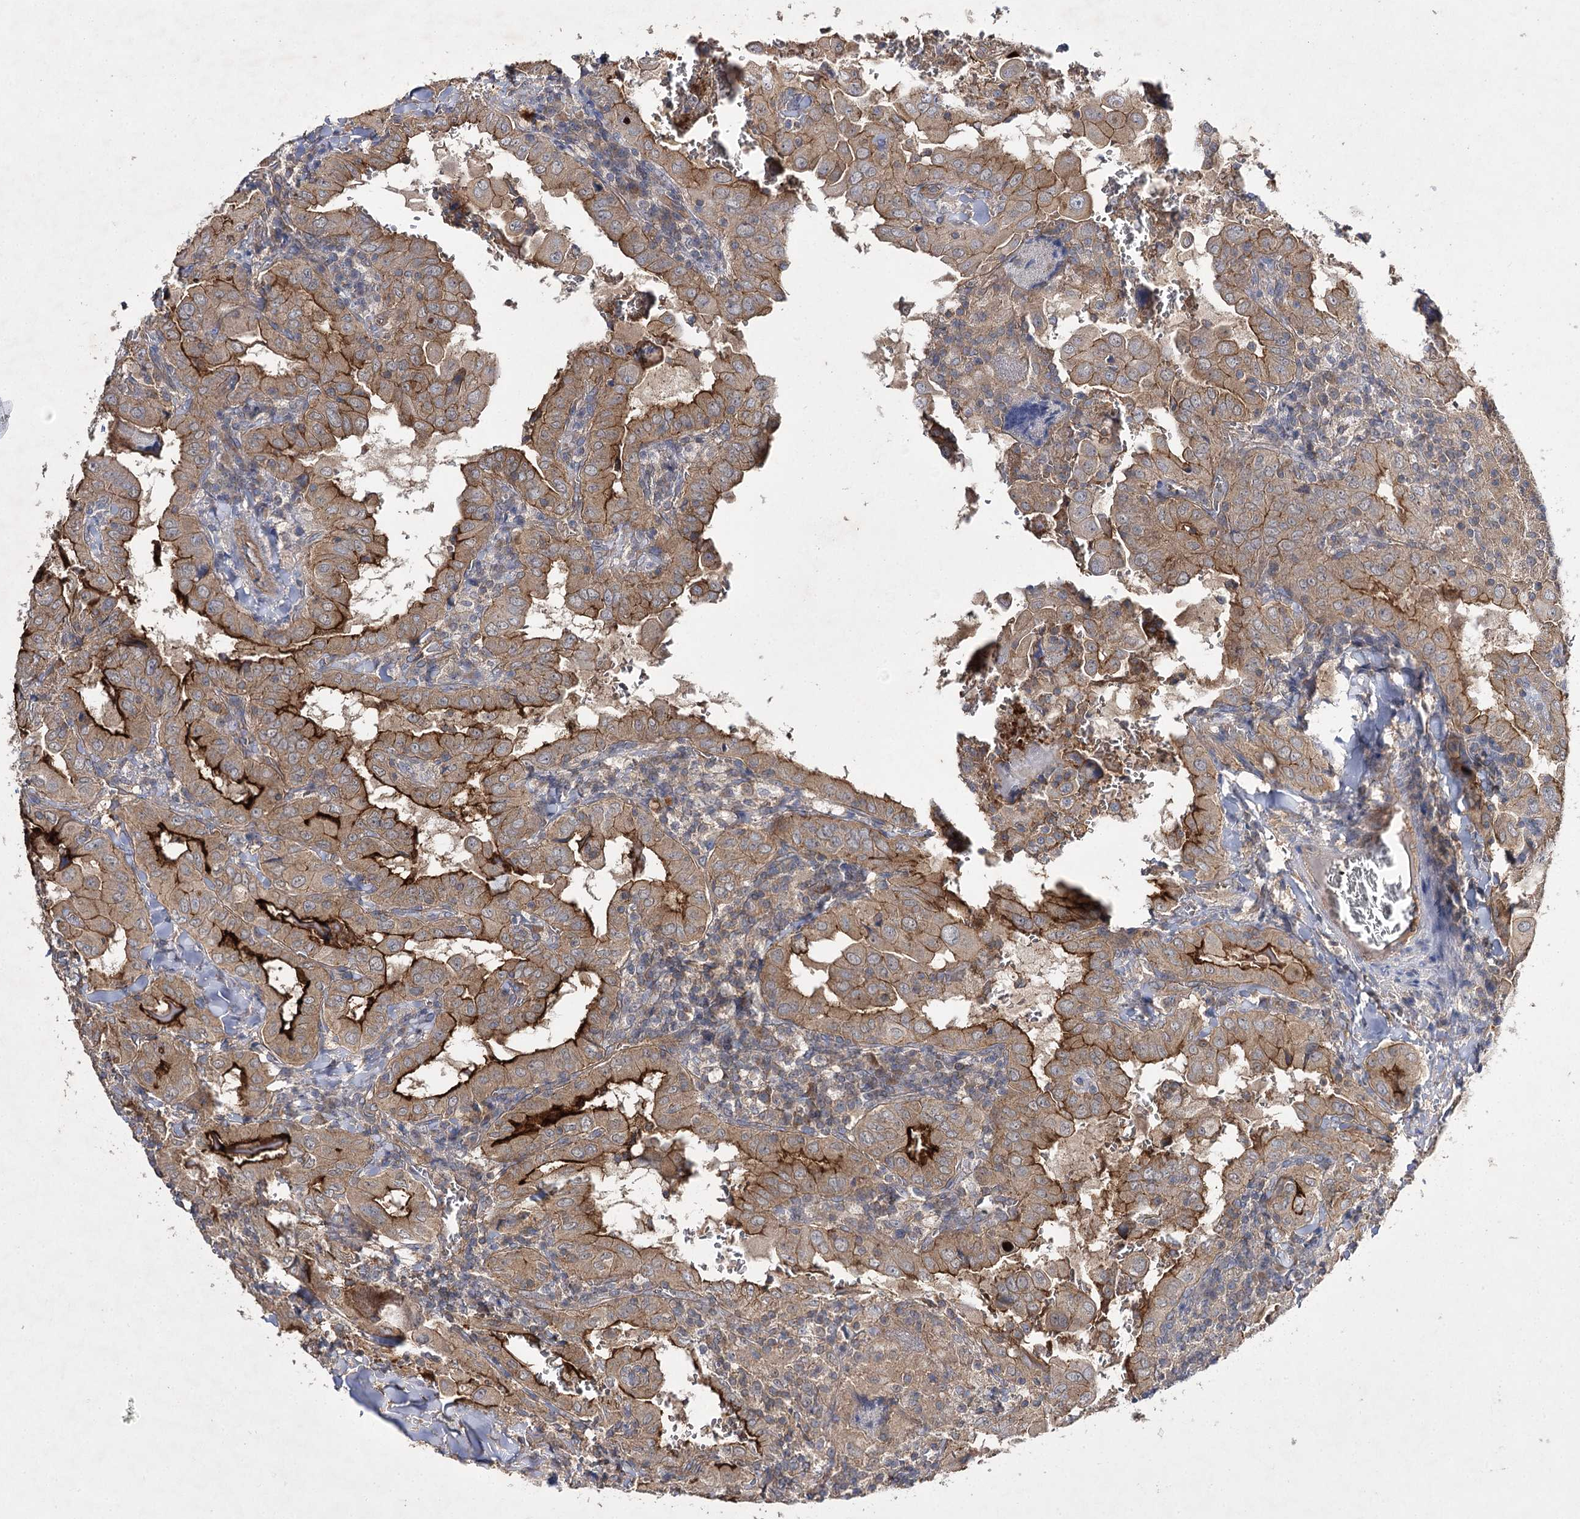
{"staining": {"intensity": "strong", "quantity": ">75%", "location": "cytoplasmic/membranous"}, "tissue": "thyroid cancer", "cell_type": "Tumor cells", "image_type": "cancer", "snomed": [{"axis": "morphology", "description": "Papillary adenocarcinoma, NOS"}, {"axis": "topography", "description": "Thyroid gland"}], "caption": "Protein expression analysis of thyroid cancer reveals strong cytoplasmic/membranous expression in approximately >75% of tumor cells.", "gene": "BCR", "patient": {"sex": "female", "age": 72}}